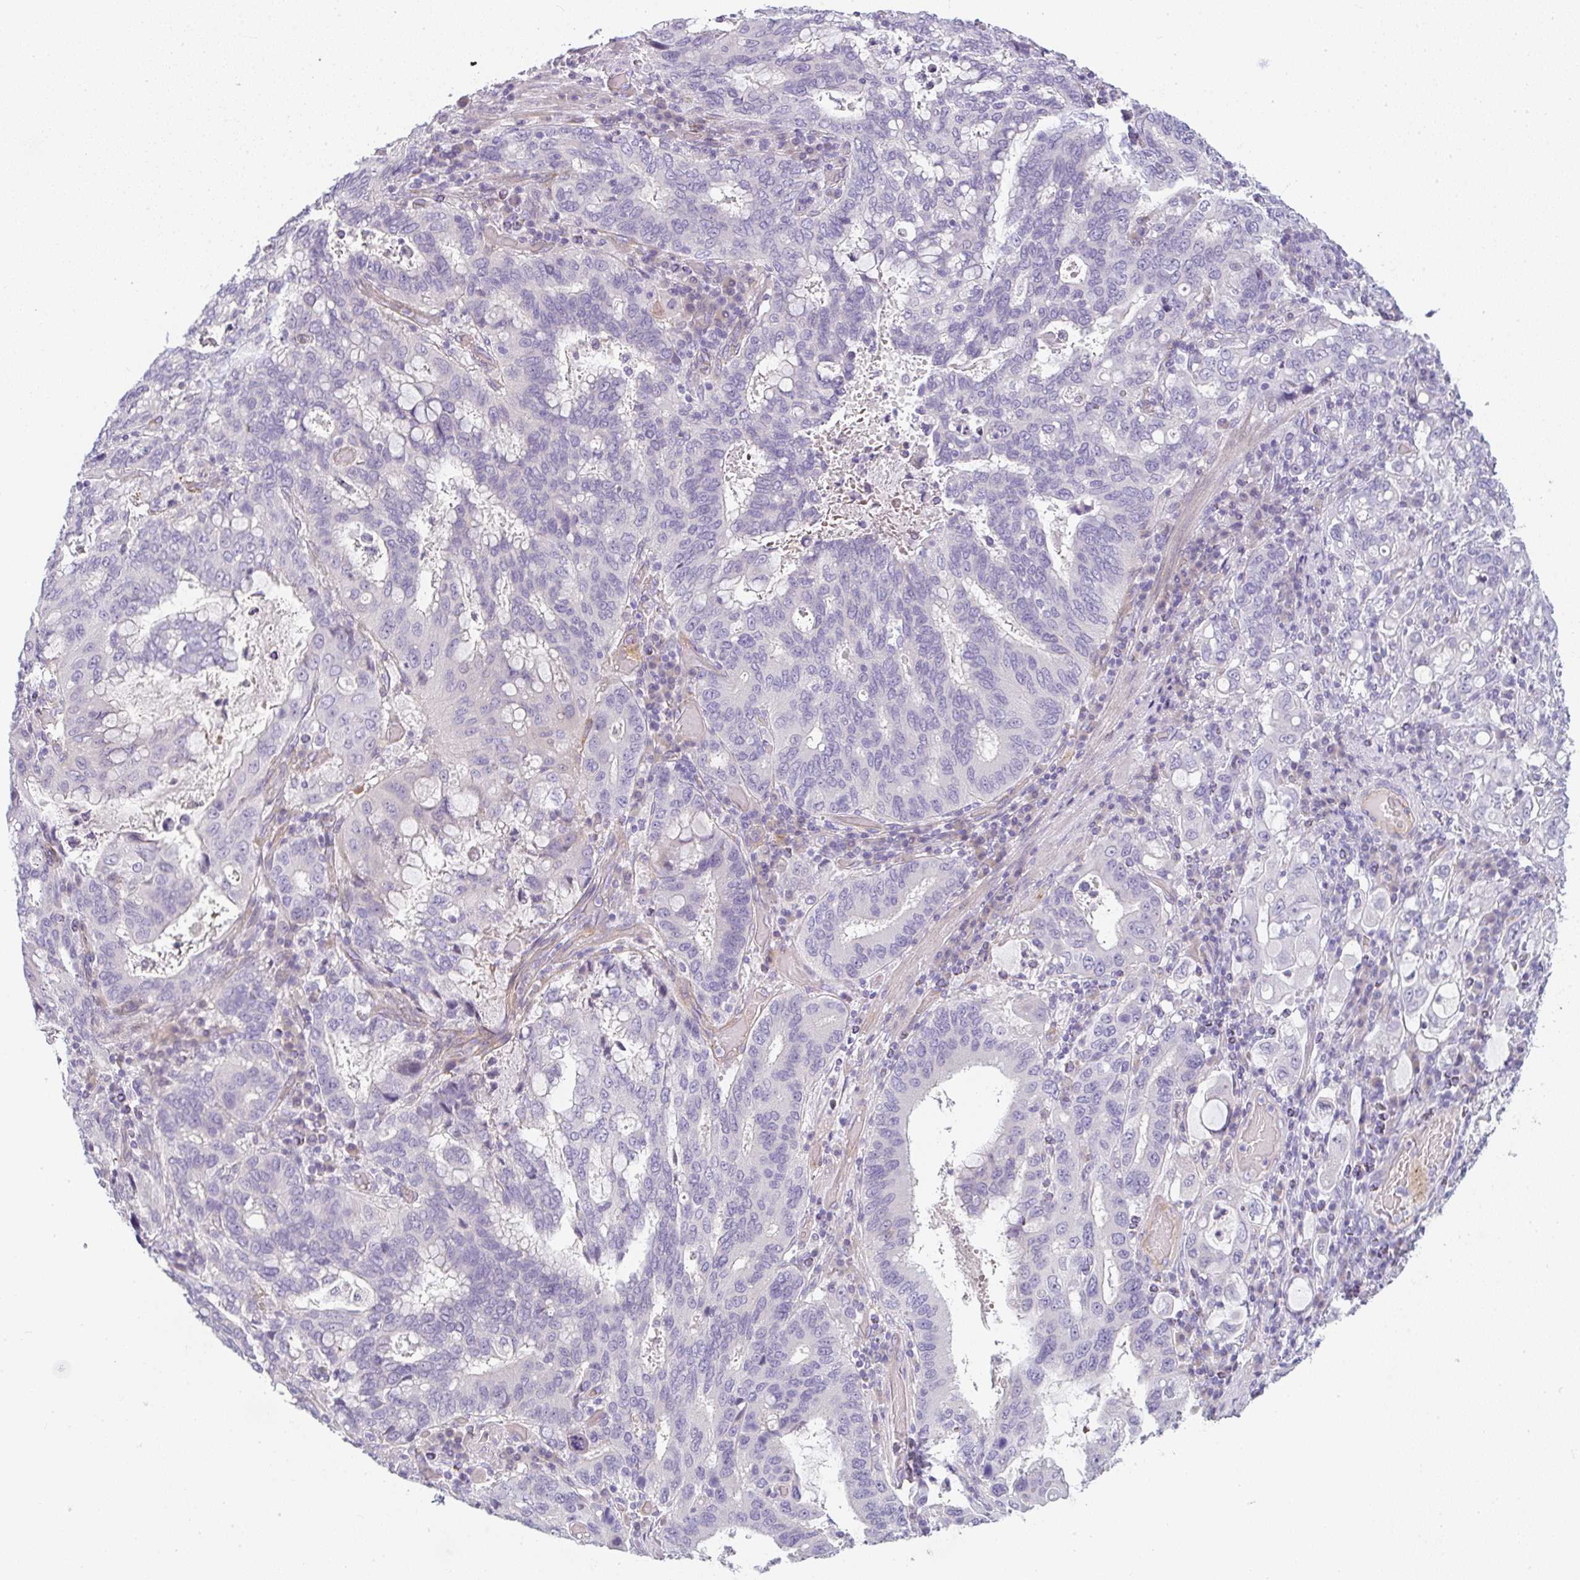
{"staining": {"intensity": "negative", "quantity": "none", "location": "none"}, "tissue": "stomach cancer", "cell_type": "Tumor cells", "image_type": "cancer", "snomed": [{"axis": "morphology", "description": "Adenocarcinoma, NOS"}, {"axis": "topography", "description": "Stomach, upper"}, {"axis": "topography", "description": "Stomach"}], "caption": "There is no significant expression in tumor cells of stomach adenocarcinoma.", "gene": "LPAR4", "patient": {"sex": "male", "age": 62}}